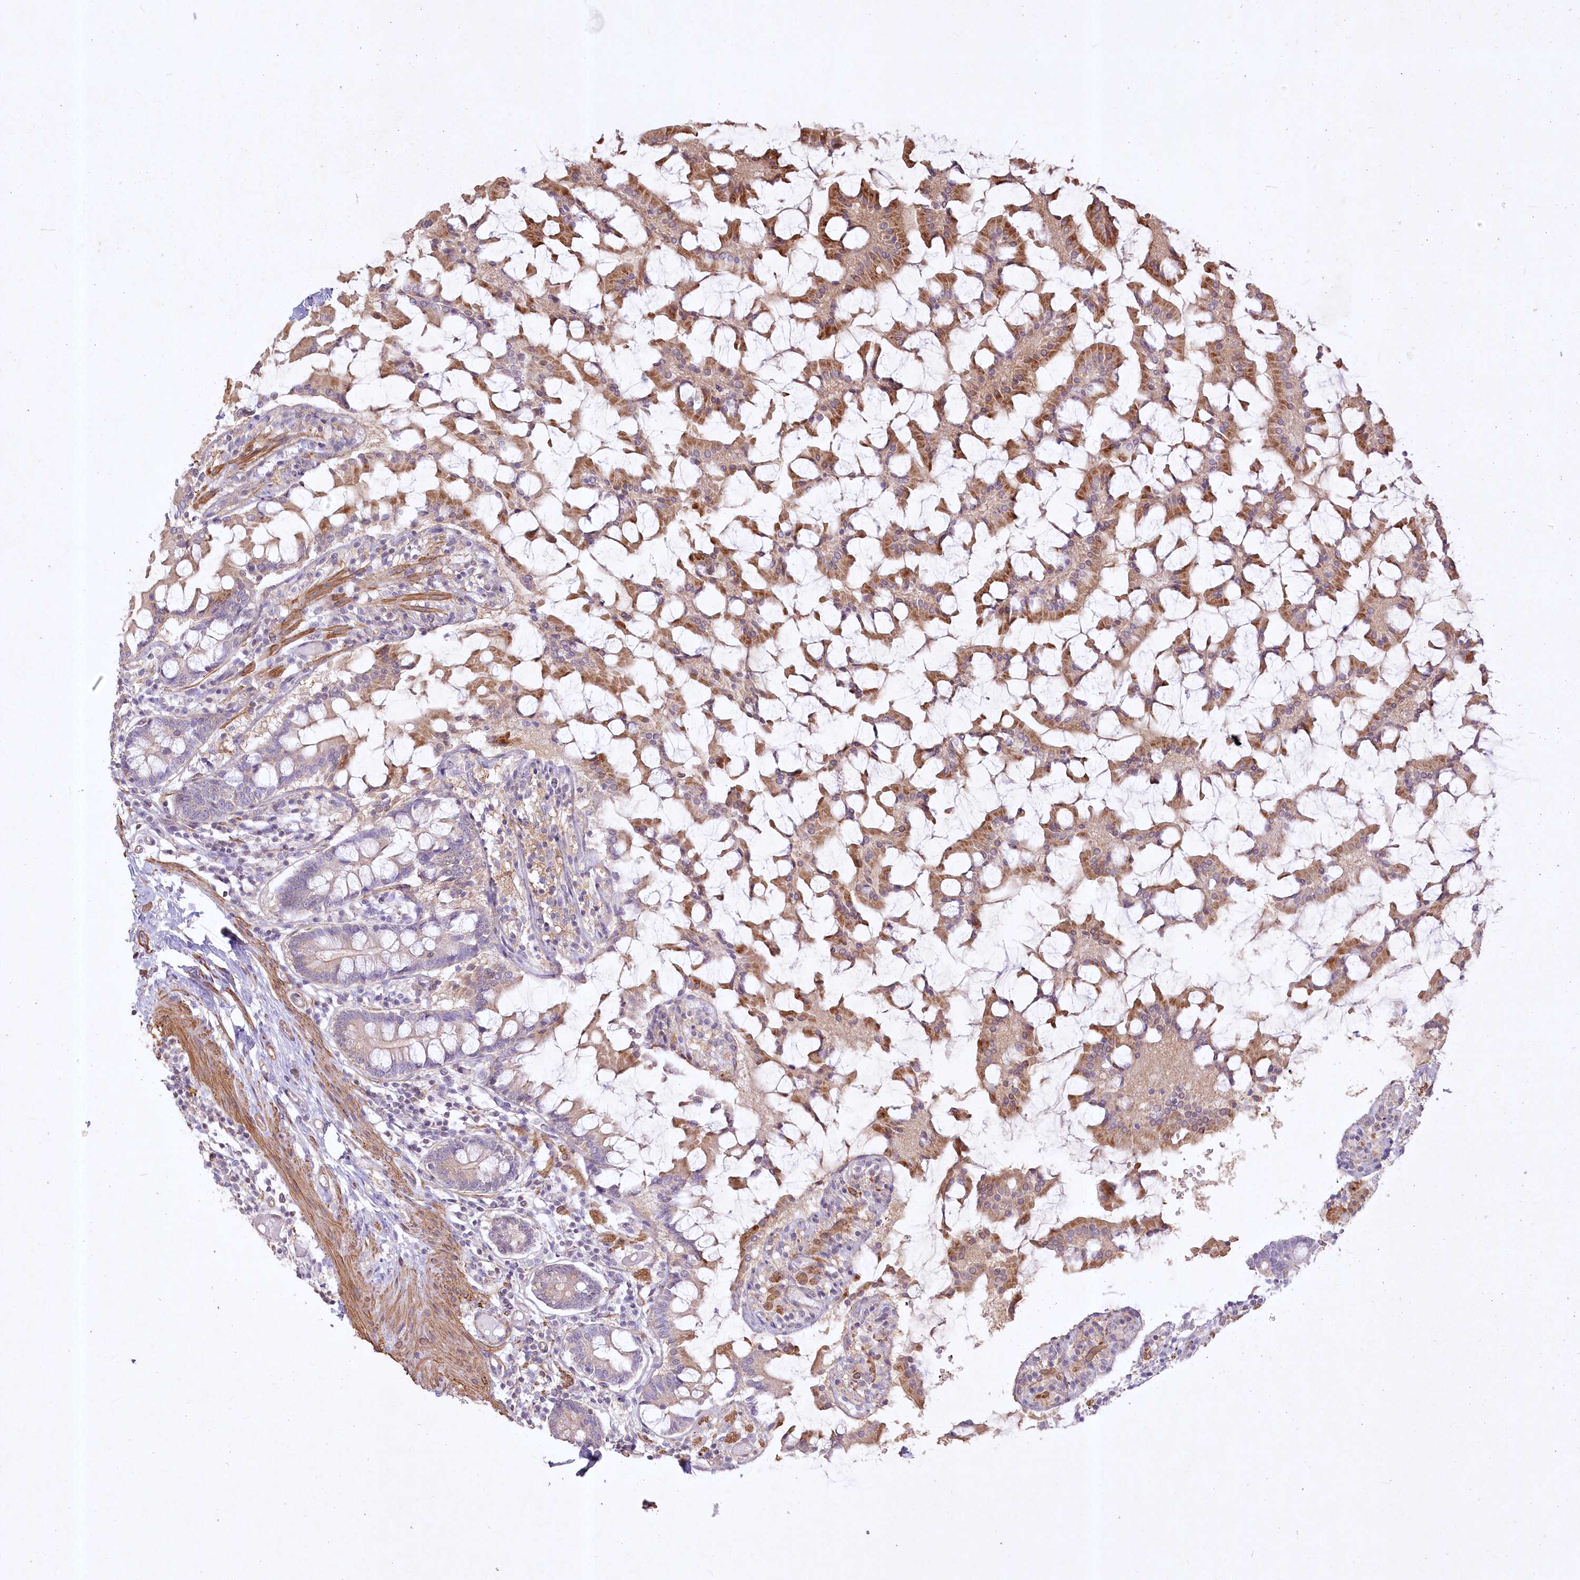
{"staining": {"intensity": "moderate", "quantity": "25%-75%", "location": "cytoplasmic/membranous"}, "tissue": "small intestine", "cell_type": "Glandular cells", "image_type": "normal", "snomed": [{"axis": "morphology", "description": "Normal tissue, NOS"}, {"axis": "topography", "description": "Small intestine"}], "caption": "About 25%-75% of glandular cells in unremarkable small intestine display moderate cytoplasmic/membranous protein staining as visualized by brown immunohistochemical staining.", "gene": "INPP4B", "patient": {"sex": "male", "age": 41}}